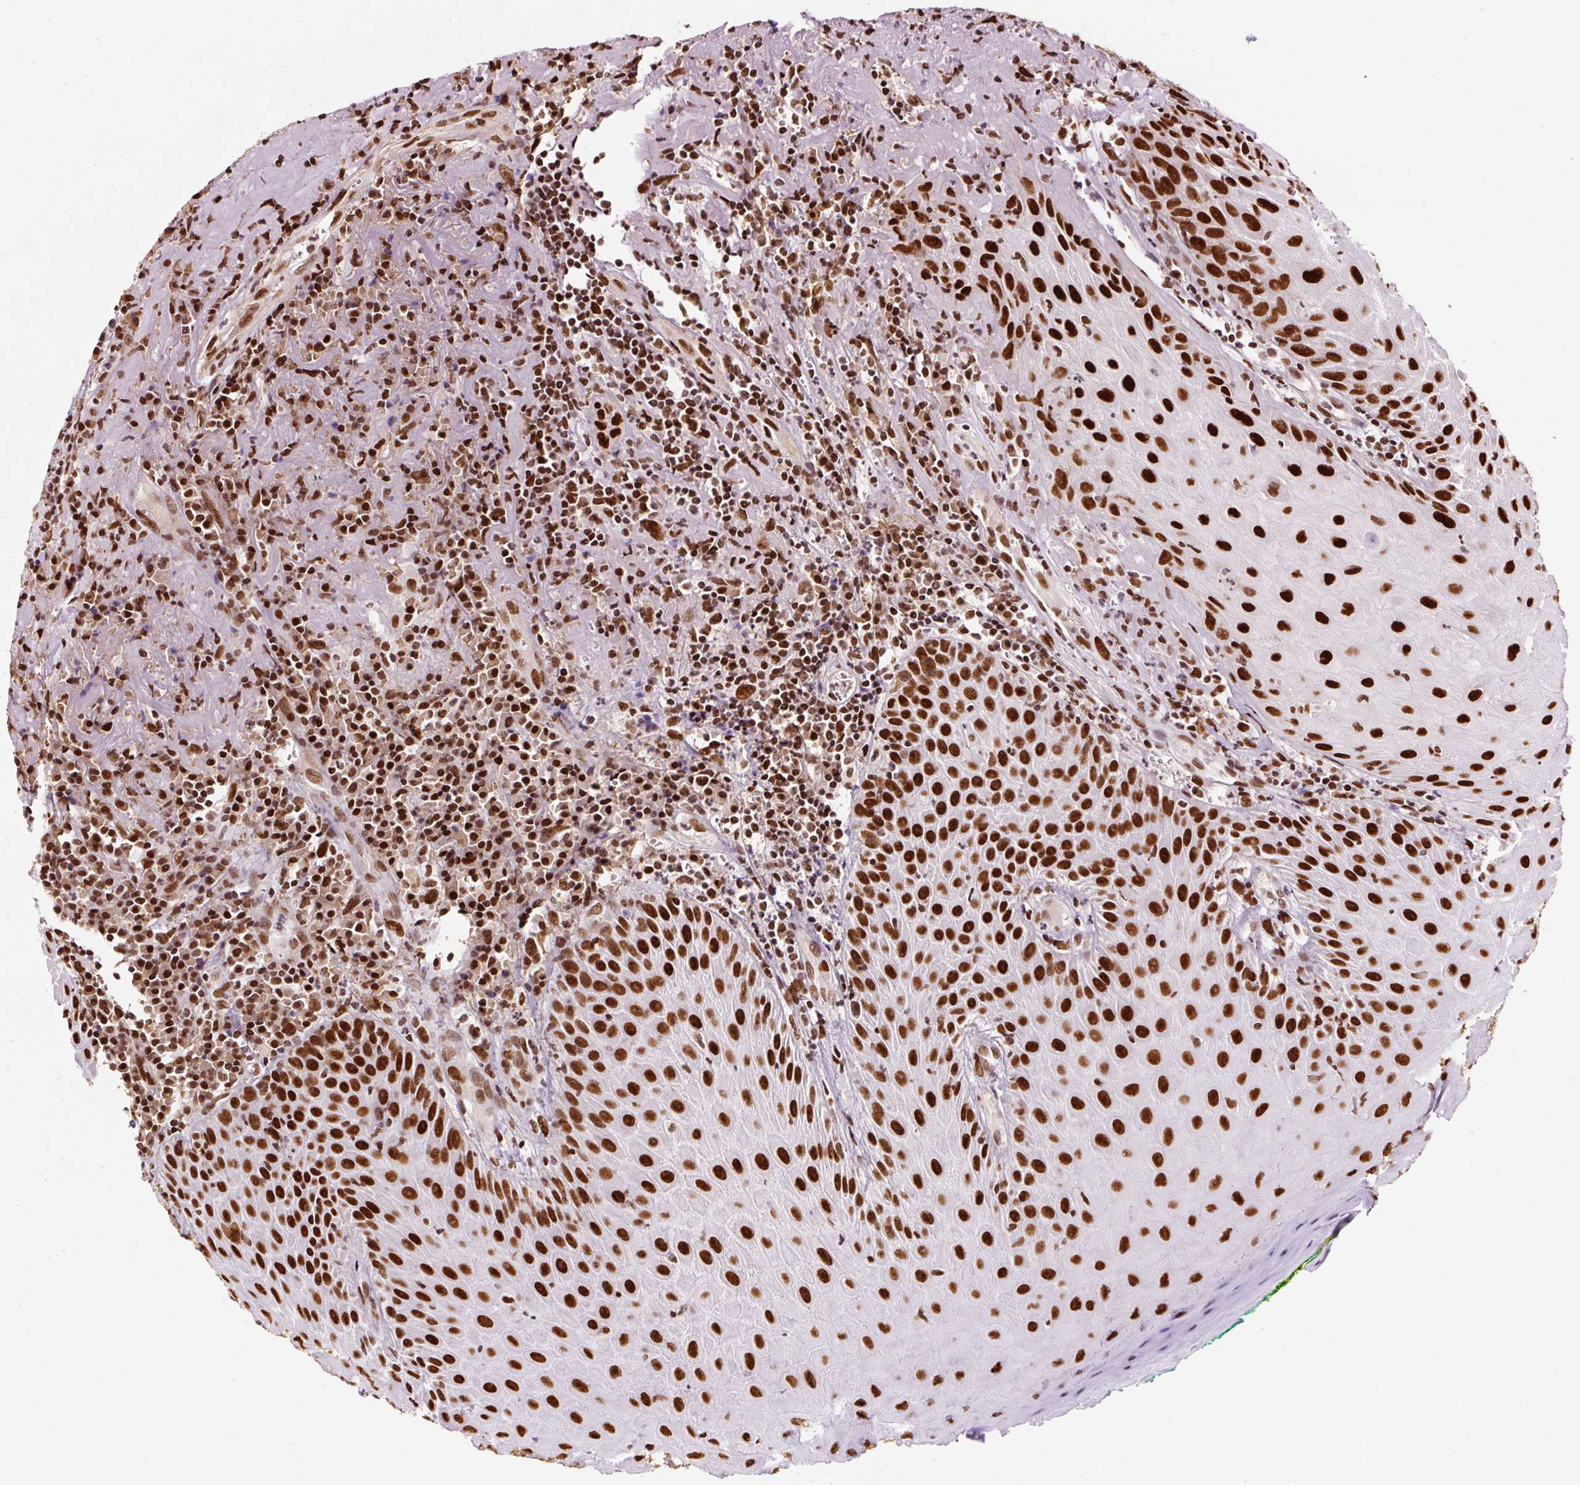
{"staining": {"intensity": "strong", "quantity": ">75%", "location": "nuclear"}, "tissue": "head and neck cancer", "cell_type": "Tumor cells", "image_type": "cancer", "snomed": [{"axis": "morphology", "description": "Normal tissue, NOS"}, {"axis": "morphology", "description": "Squamous cell carcinoma, NOS"}, {"axis": "topography", "description": "Oral tissue"}, {"axis": "topography", "description": "Head-Neck"}], "caption": "Immunohistochemical staining of head and neck squamous cell carcinoma displays strong nuclear protein staining in approximately >75% of tumor cells.", "gene": "HNRNPC", "patient": {"sex": "female", "age": 70}}